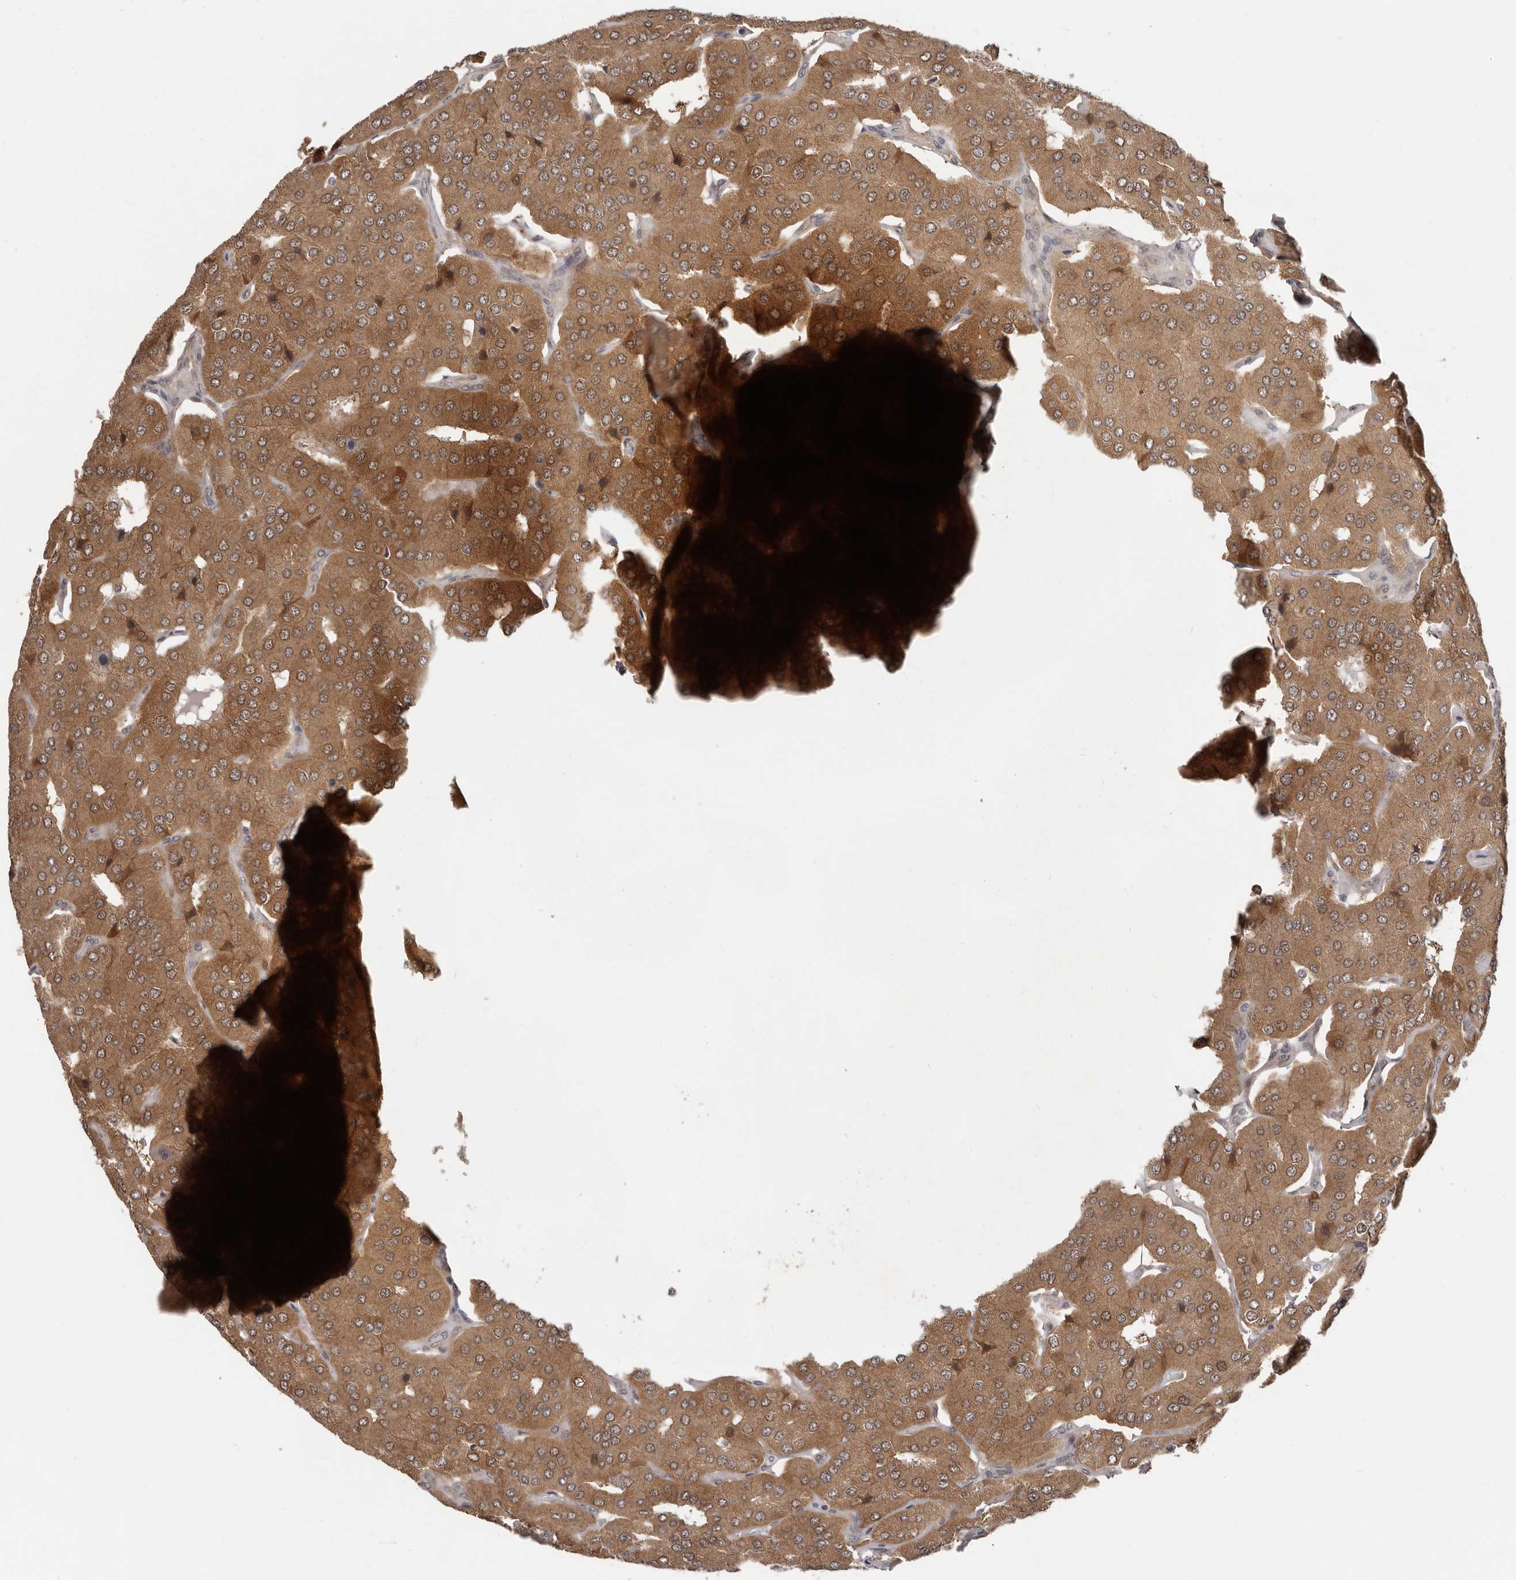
{"staining": {"intensity": "moderate", "quantity": ">75%", "location": "cytoplasmic/membranous"}, "tissue": "parathyroid gland", "cell_type": "Glandular cells", "image_type": "normal", "snomed": [{"axis": "morphology", "description": "Normal tissue, NOS"}, {"axis": "morphology", "description": "Adenoma, NOS"}, {"axis": "topography", "description": "Parathyroid gland"}], "caption": "The photomicrograph exhibits a brown stain indicating the presence of a protein in the cytoplasmic/membranous of glandular cells in parathyroid gland.", "gene": "BAD", "patient": {"sex": "female", "age": 86}}